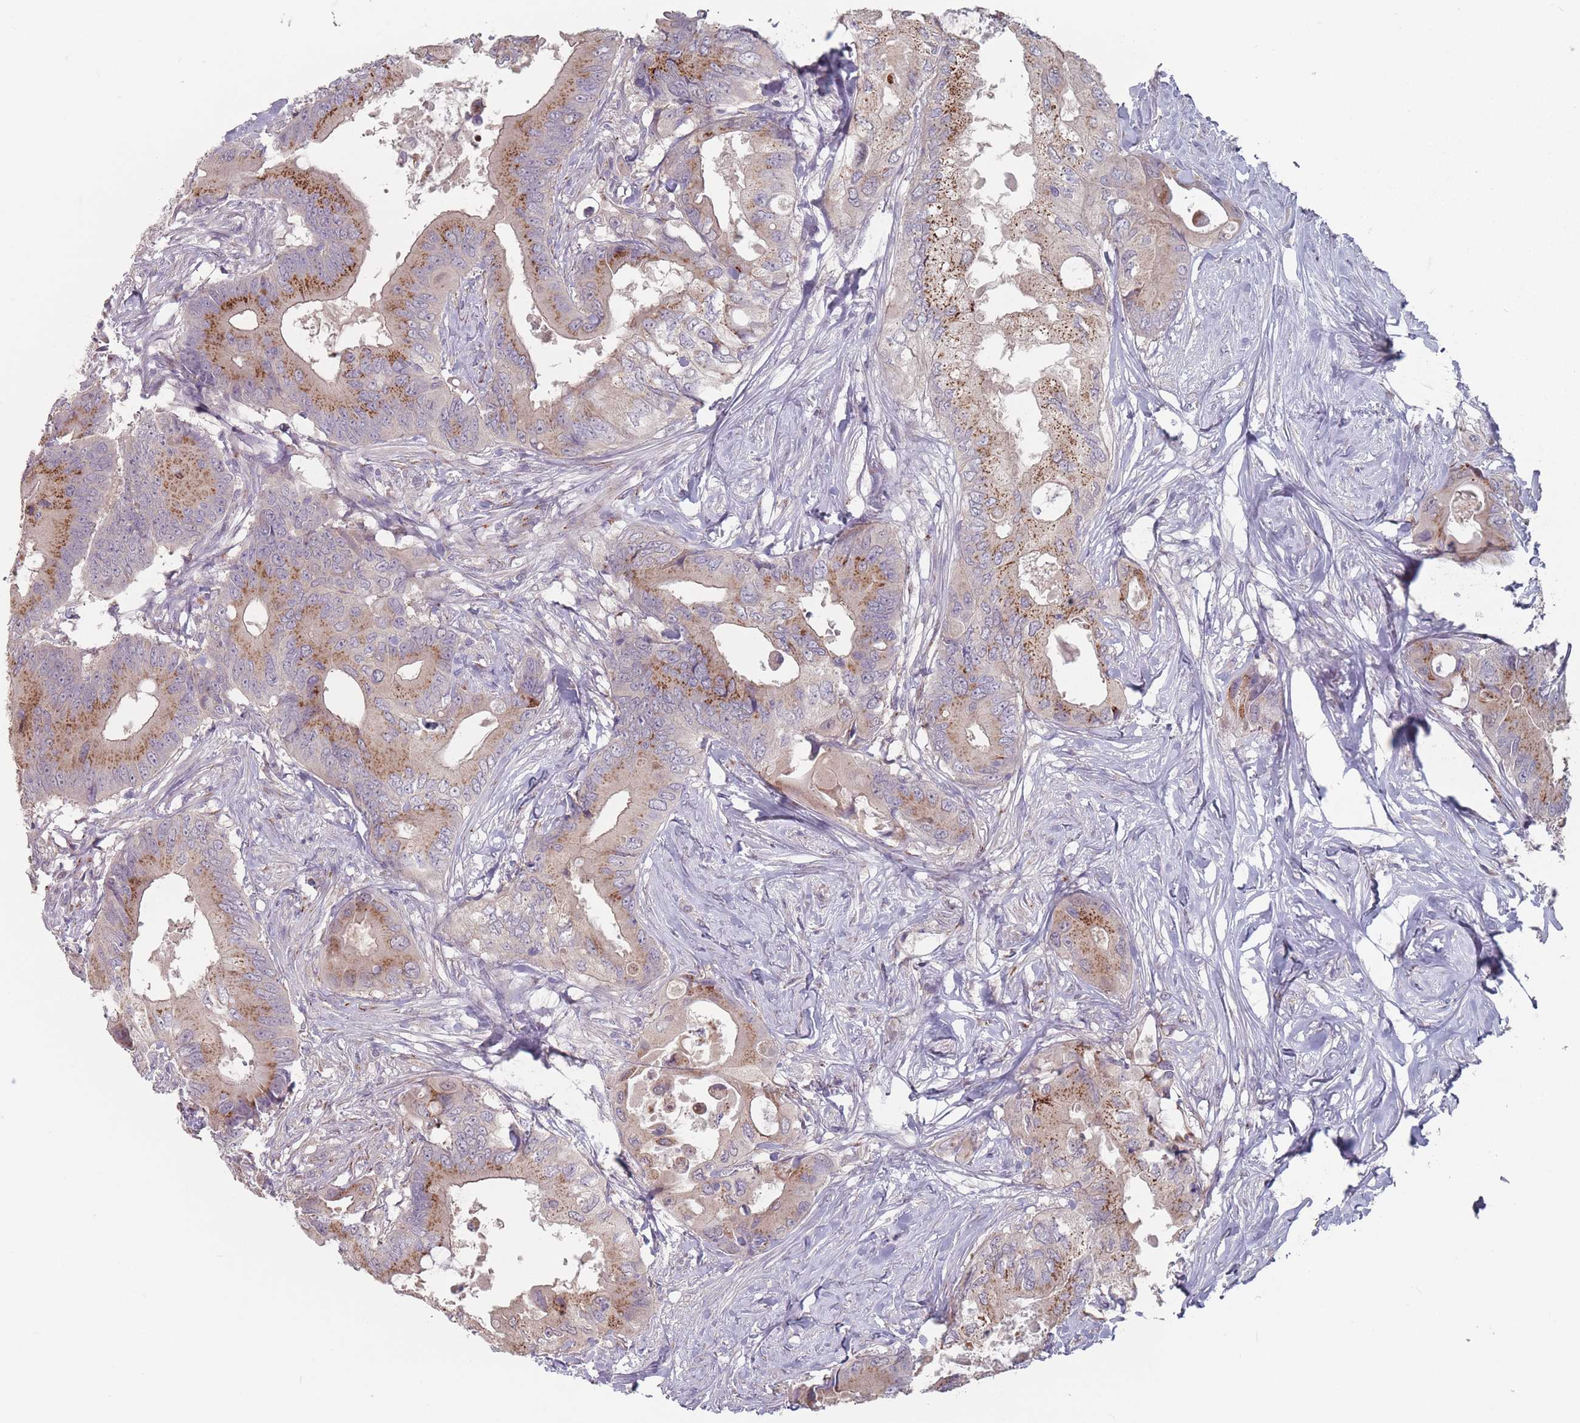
{"staining": {"intensity": "moderate", "quantity": "25%-75%", "location": "cytoplasmic/membranous"}, "tissue": "colorectal cancer", "cell_type": "Tumor cells", "image_type": "cancer", "snomed": [{"axis": "morphology", "description": "Adenocarcinoma, NOS"}, {"axis": "topography", "description": "Colon"}], "caption": "Immunohistochemistry (IHC) (DAB (3,3'-diaminobenzidine)) staining of colorectal cancer (adenocarcinoma) displays moderate cytoplasmic/membranous protein positivity in about 25%-75% of tumor cells.", "gene": "AKAIN1", "patient": {"sex": "male", "age": 71}}